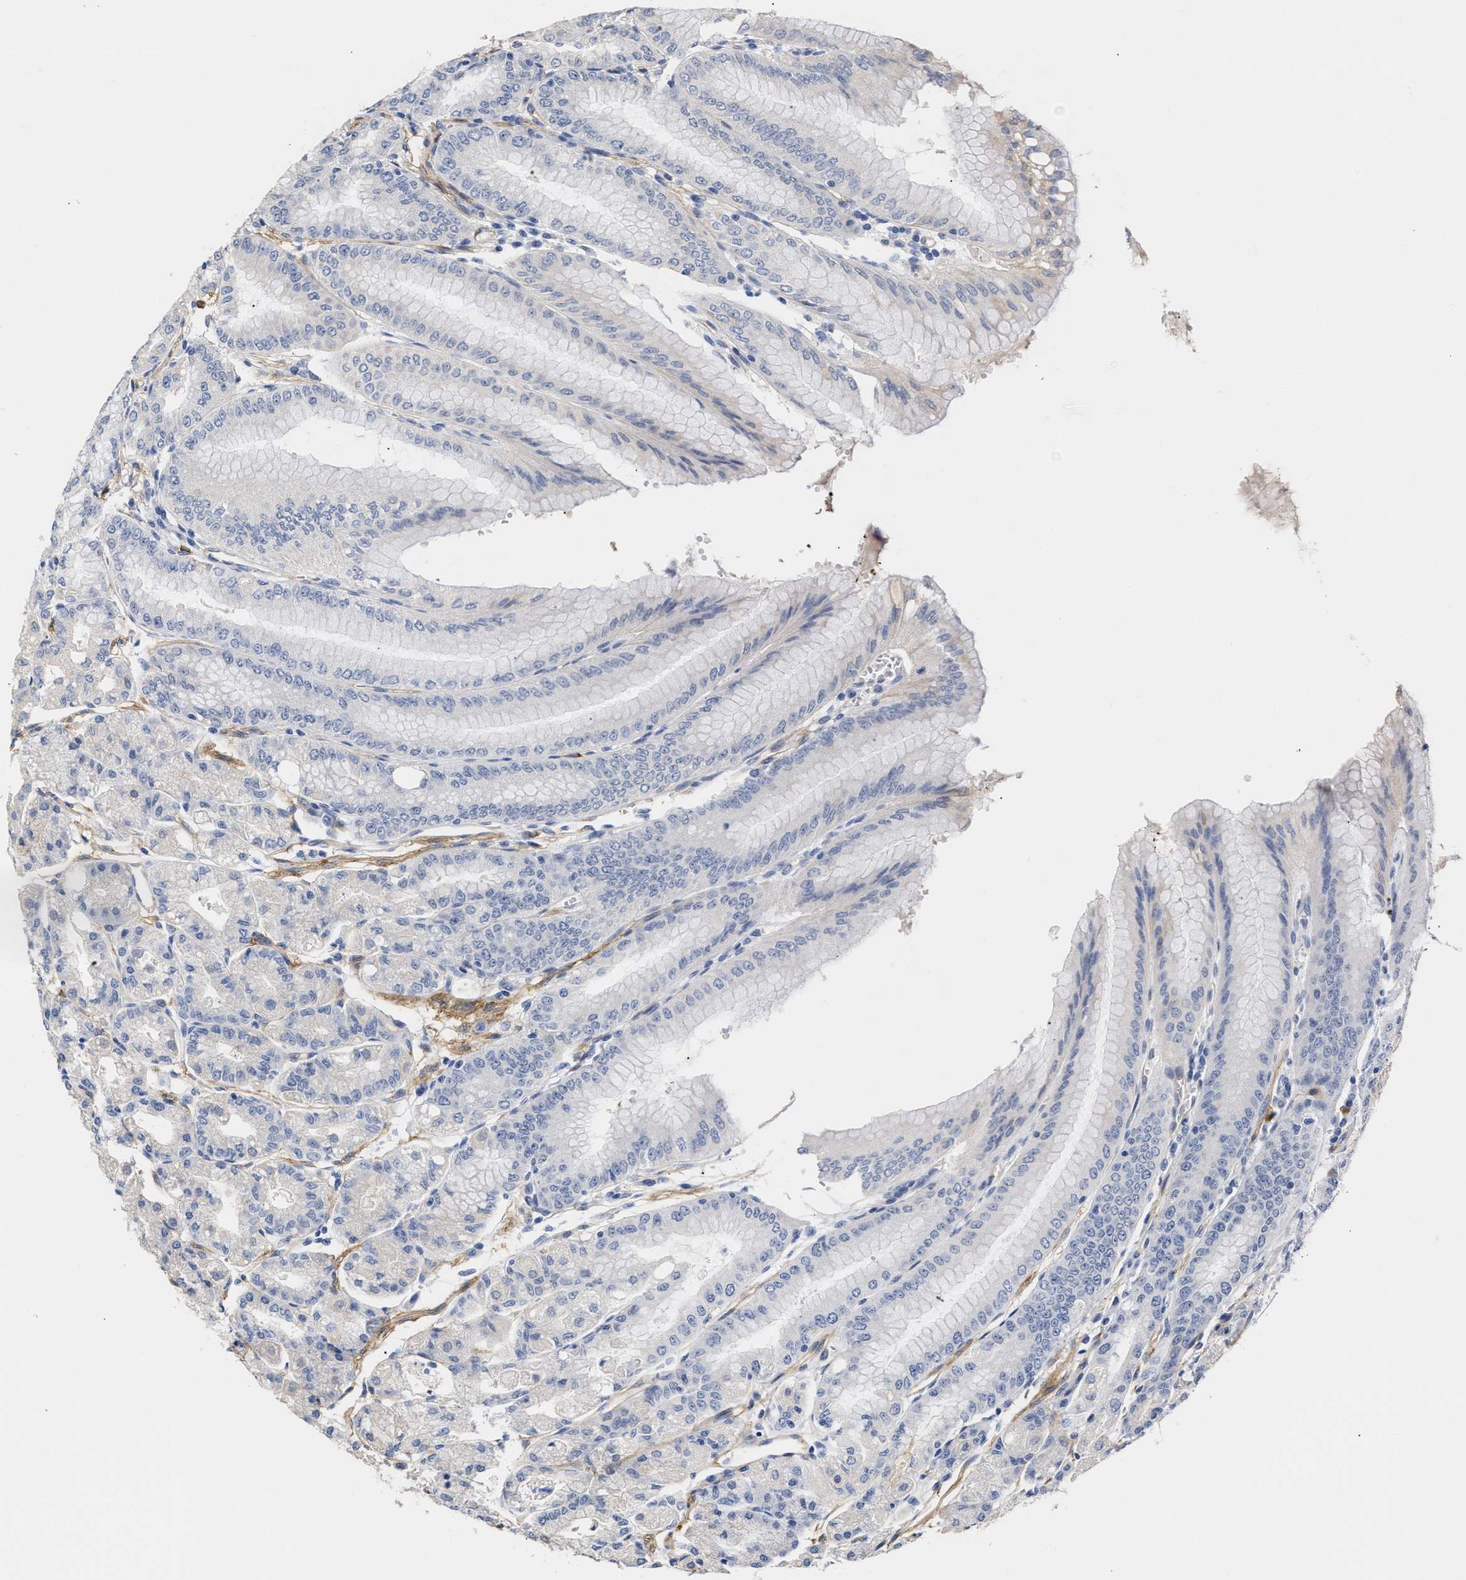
{"staining": {"intensity": "negative", "quantity": "none", "location": "none"}, "tissue": "stomach", "cell_type": "Glandular cells", "image_type": "normal", "snomed": [{"axis": "morphology", "description": "Normal tissue, NOS"}, {"axis": "topography", "description": "Stomach, lower"}], "caption": "DAB (3,3'-diaminobenzidine) immunohistochemical staining of benign human stomach demonstrates no significant positivity in glandular cells.", "gene": "AHNAK2", "patient": {"sex": "male", "age": 71}}